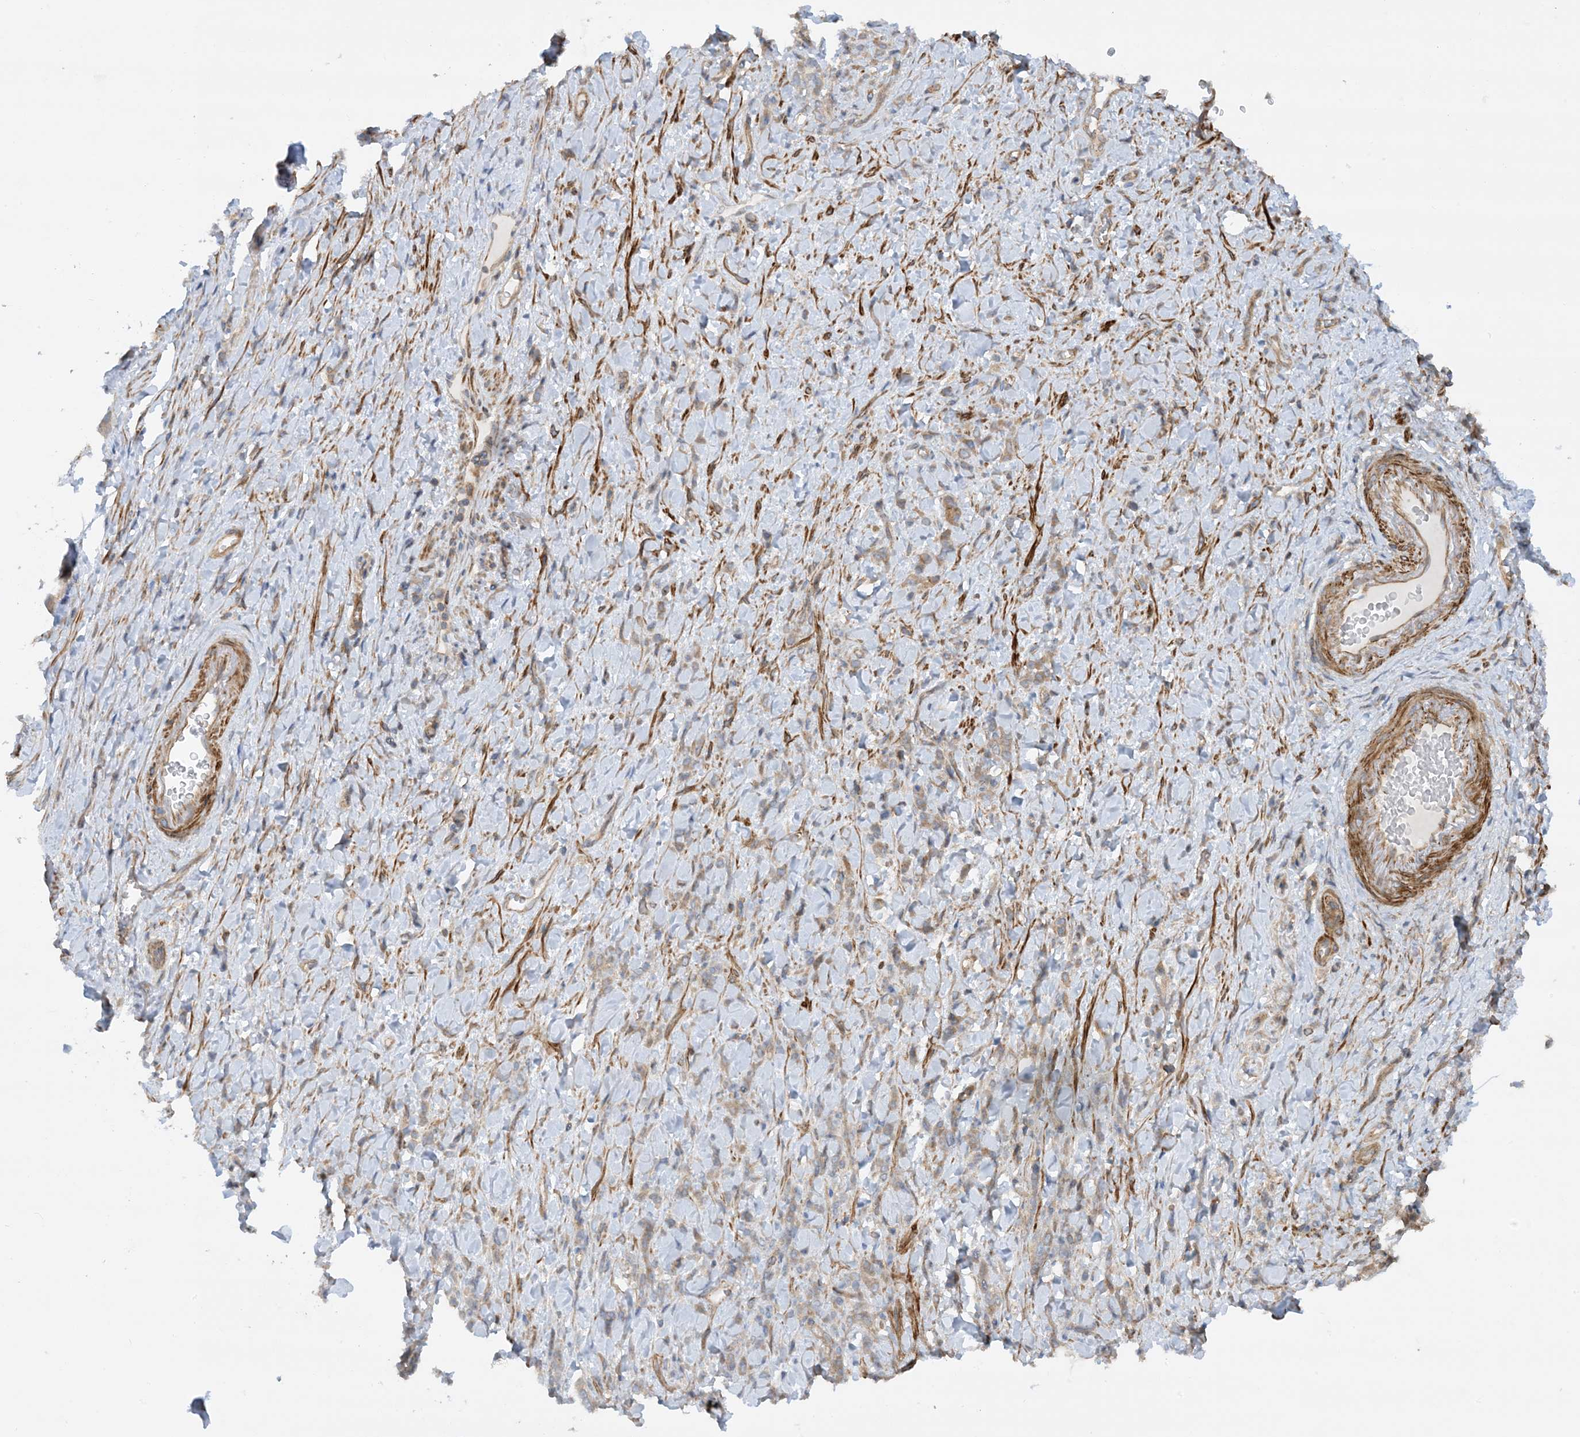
{"staining": {"intensity": "weak", "quantity": "25%-75%", "location": "cytoplasmic/membranous"}, "tissue": "stomach cancer", "cell_type": "Tumor cells", "image_type": "cancer", "snomed": [{"axis": "morphology", "description": "Normal tissue, NOS"}, {"axis": "morphology", "description": "Adenocarcinoma, NOS"}, {"axis": "topography", "description": "Stomach"}], "caption": "Immunohistochemical staining of stomach adenocarcinoma reveals low levels of weak cytoplasmic/membranous protein staining in about 25%-75% of tumor cells.", "gene": "STAM2", "patient": {"sex": "male", "age": 82}}